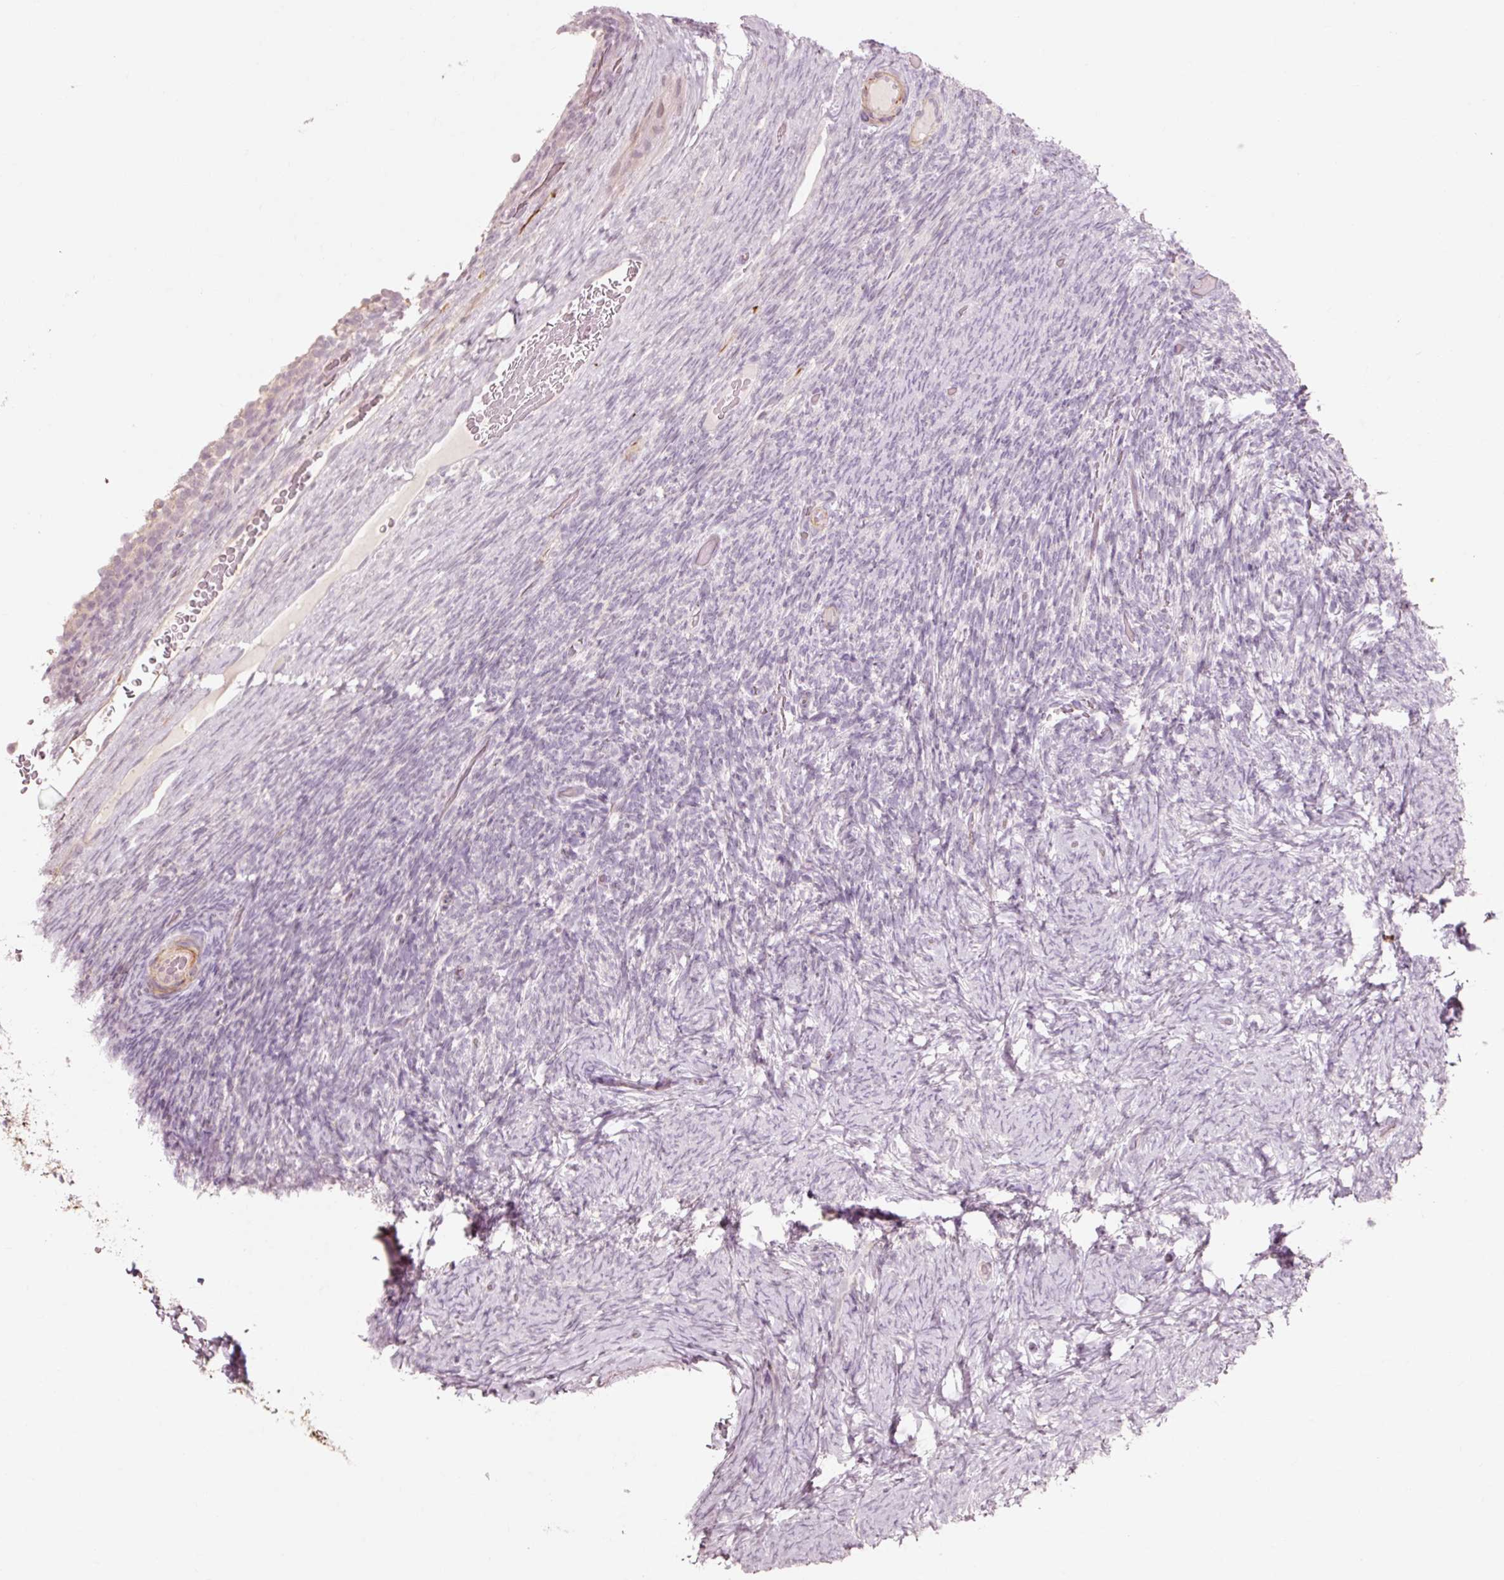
{"staining": {"intensity": "negative", "quantity": "none", "location": "none"}, "tissue": "ovary", "cell_type": "Follicle cells", "image_type": "normal", "snomed": [{"axis": "morphology", "description": "Normal tissue, NOS"}, {"axis": "topography", "description": "Ovary"}], "caption": "Histopathology image shows no protein staining in follicle cells of unremarkable ovary. Brightfield microscopy of immunohistochemistry stained with DAB (3,3'-diaminobenzidine) (brown) and hematoxylin (blue), captured at high magnification.", "gene": "TRIM73", "patient": {"sex": "female", "age": 34}}